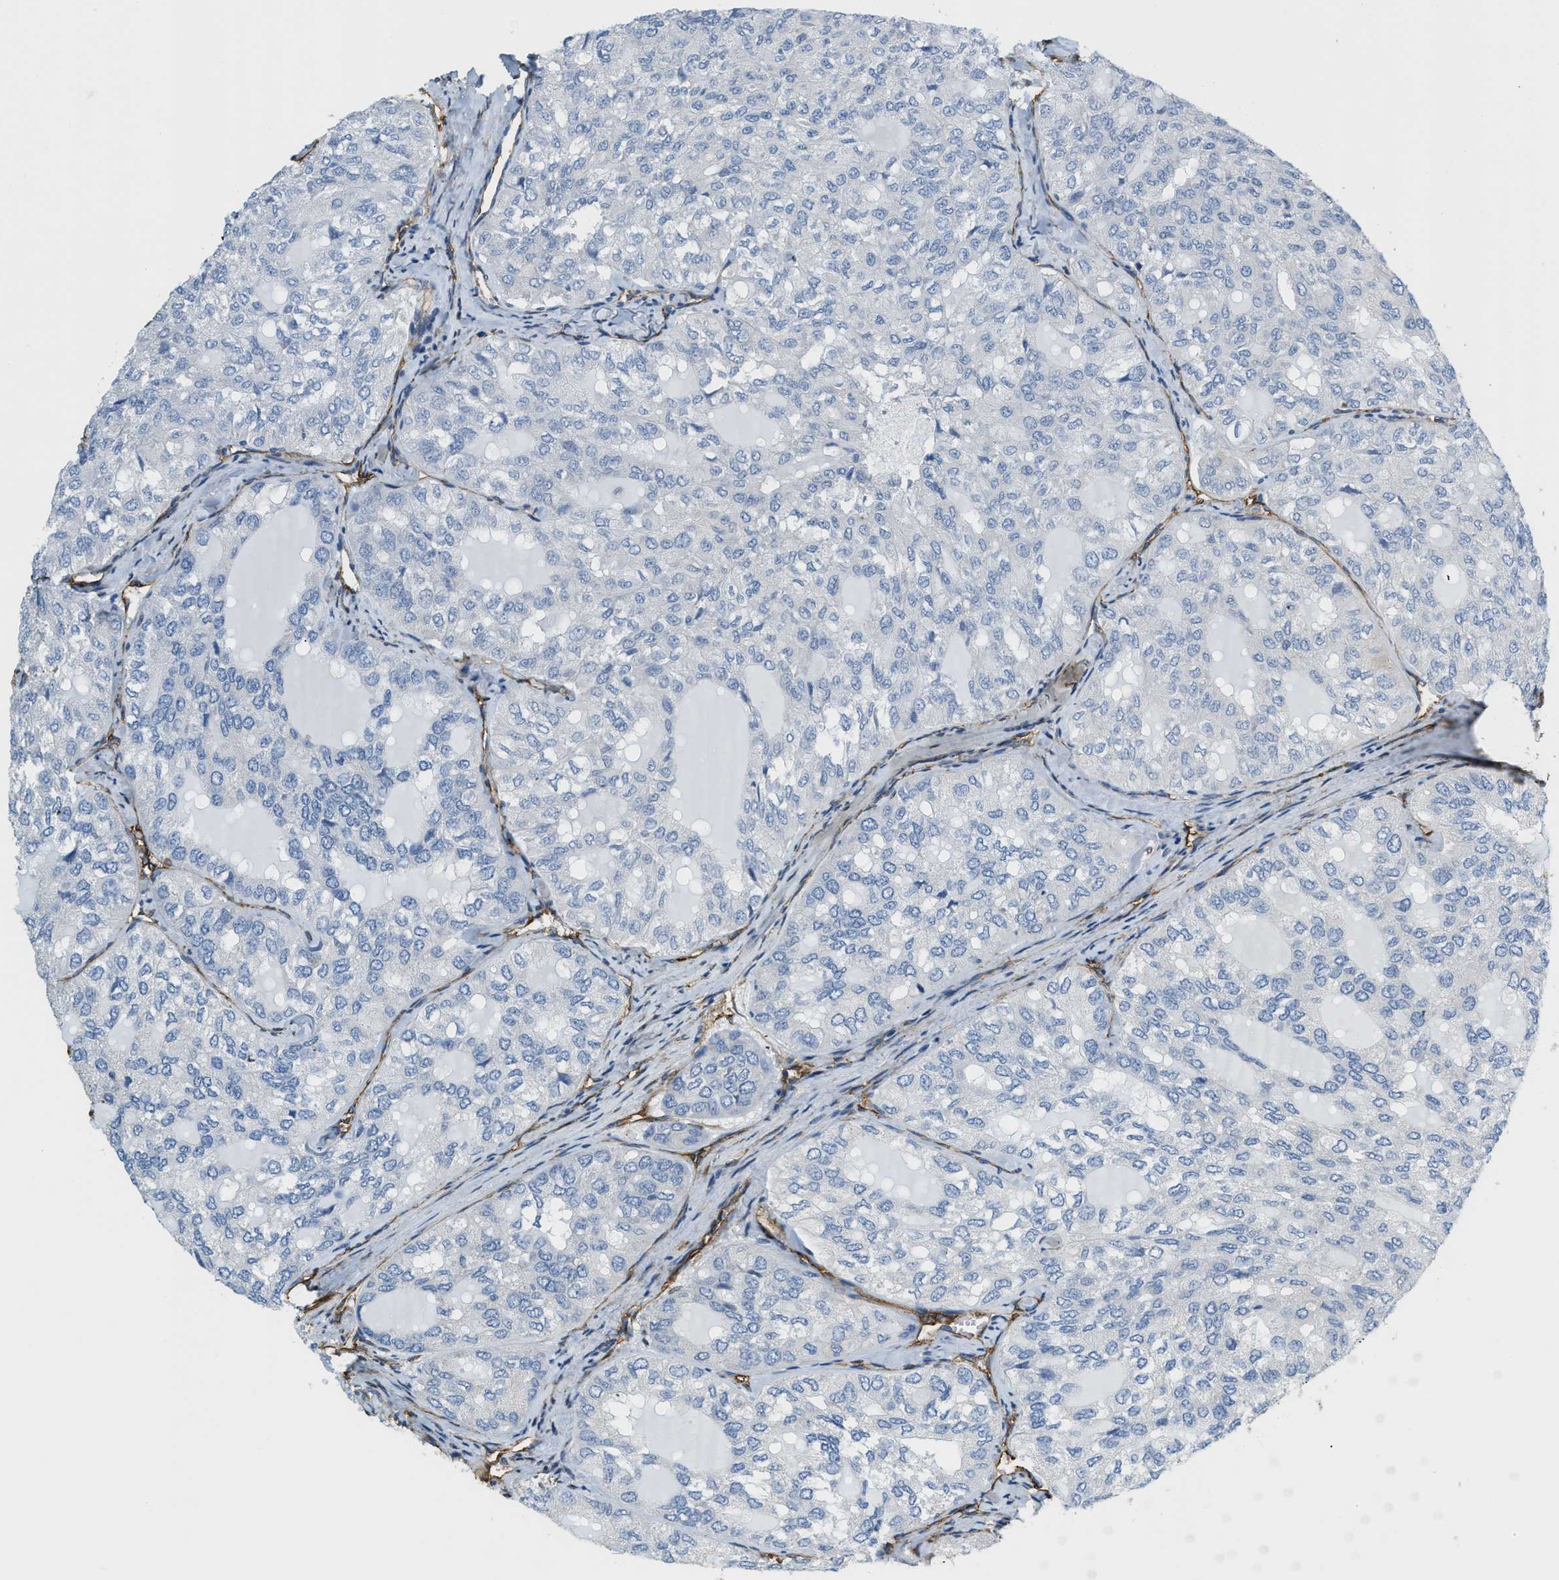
{"staining": {"intensity": "negative", "quantity": "none", "location": "none"}, "tissue": "thyroid cancer", "cell_type": "Tumor cells", "image_type": "cancer", "snomed": [{"axis": "morphology", "description": "Follicular adenoma carcinoma, NOS"}, {"axis": "topography", "description": "Thyroid gland"}], "caption": "IHC of human thyroid follicular adenoma carcinoma shows no positivity in tumor cells.", "gene": "TMEM43", "patient": {"sex": "male", "age": 75}}